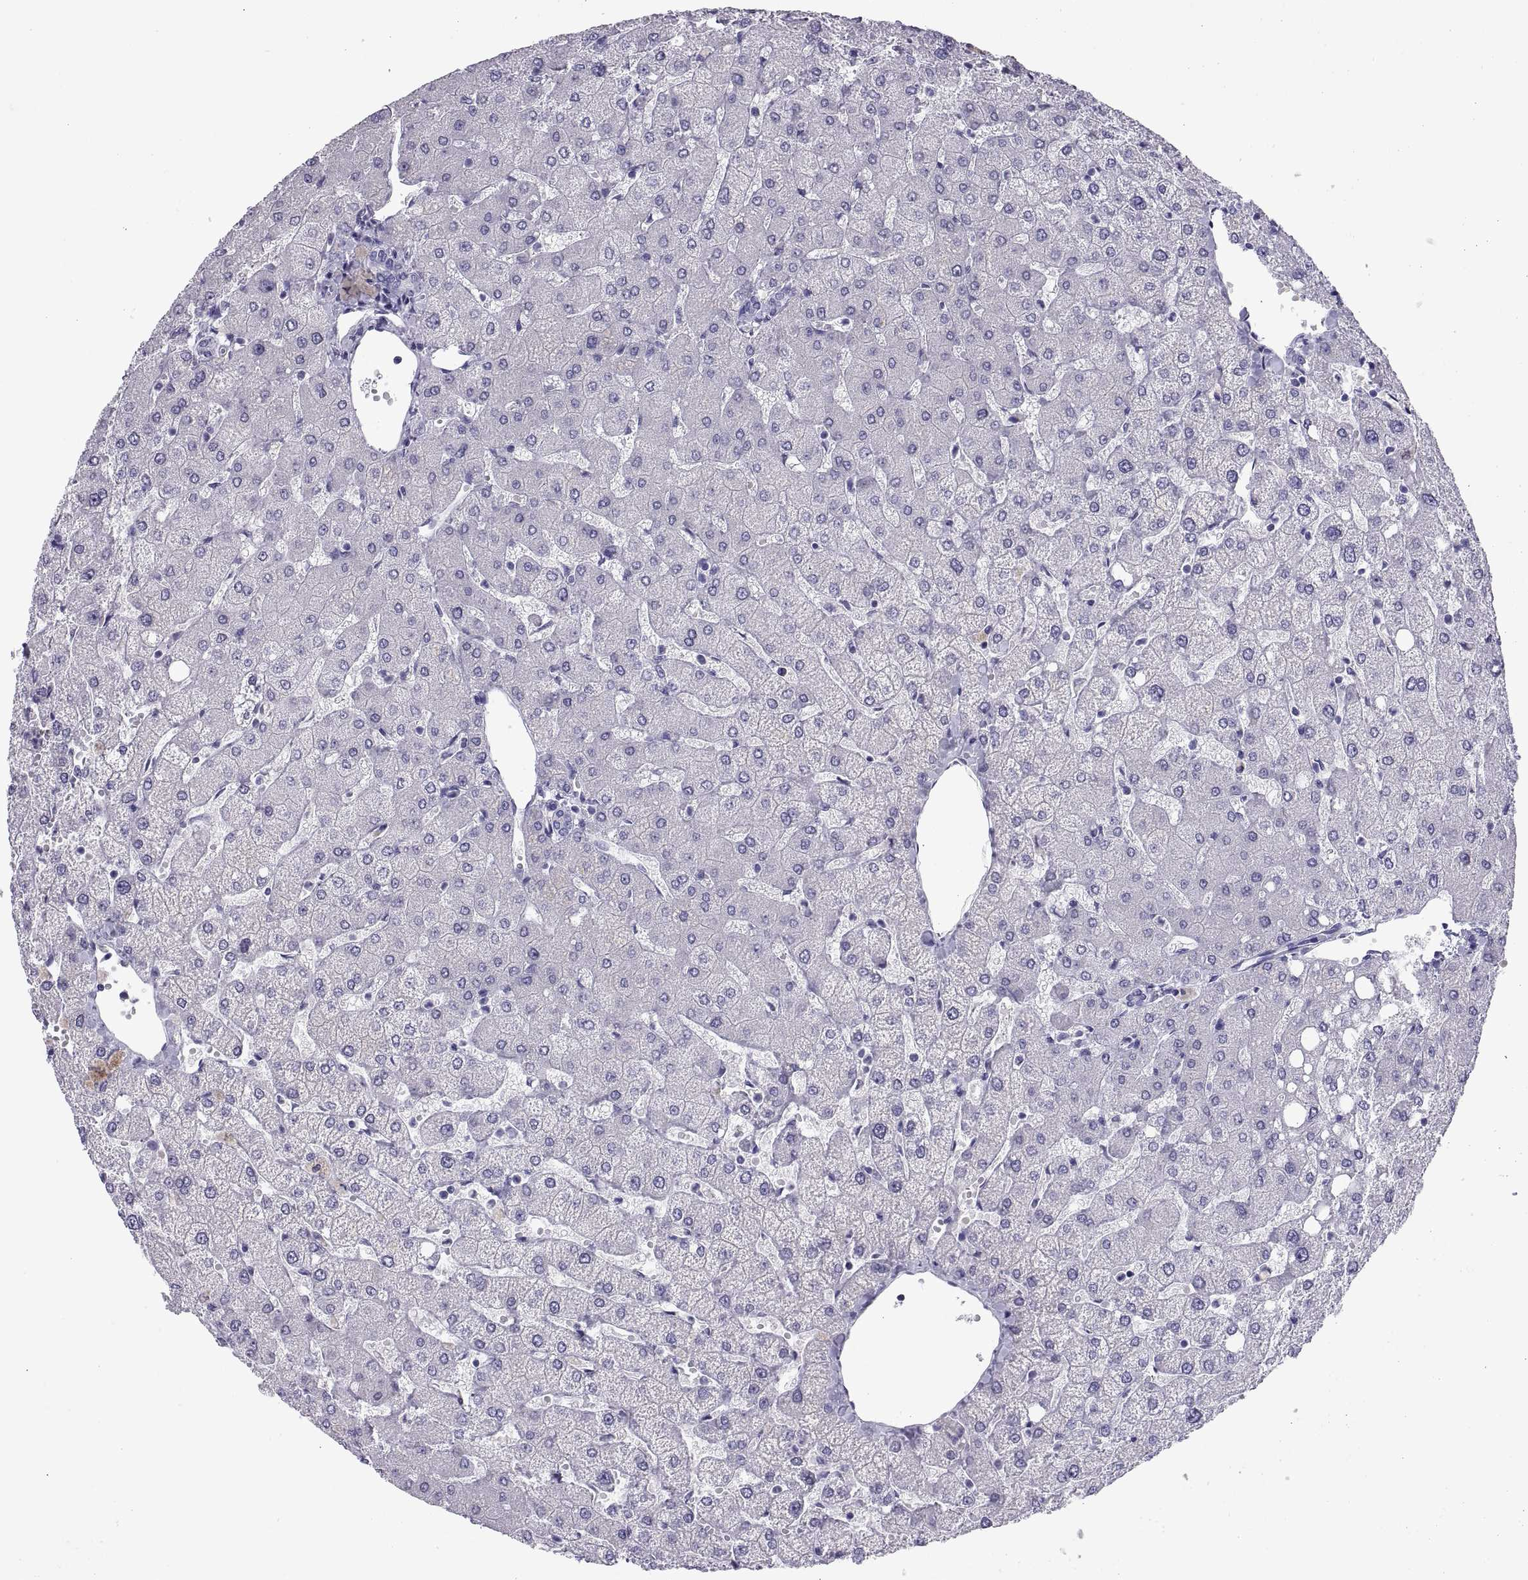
{"staining": {"intensity": "negative", "quantity": "none", "location": "none"}, "tissue": "liver", "cell_type": "Cholangiocytes", "image_type": "normal", "snomed": [{"axis": "morphology", "description": "Normal tissue, NOS"}, {"axis": "topography", "description": "Liver"}], "caption": "Cholangiocytes are negative for protein expression in normal human liver. Nuclei are stained in blue.", "gene": "RGS20", "patient": {"sex": "female", "age": 54}}